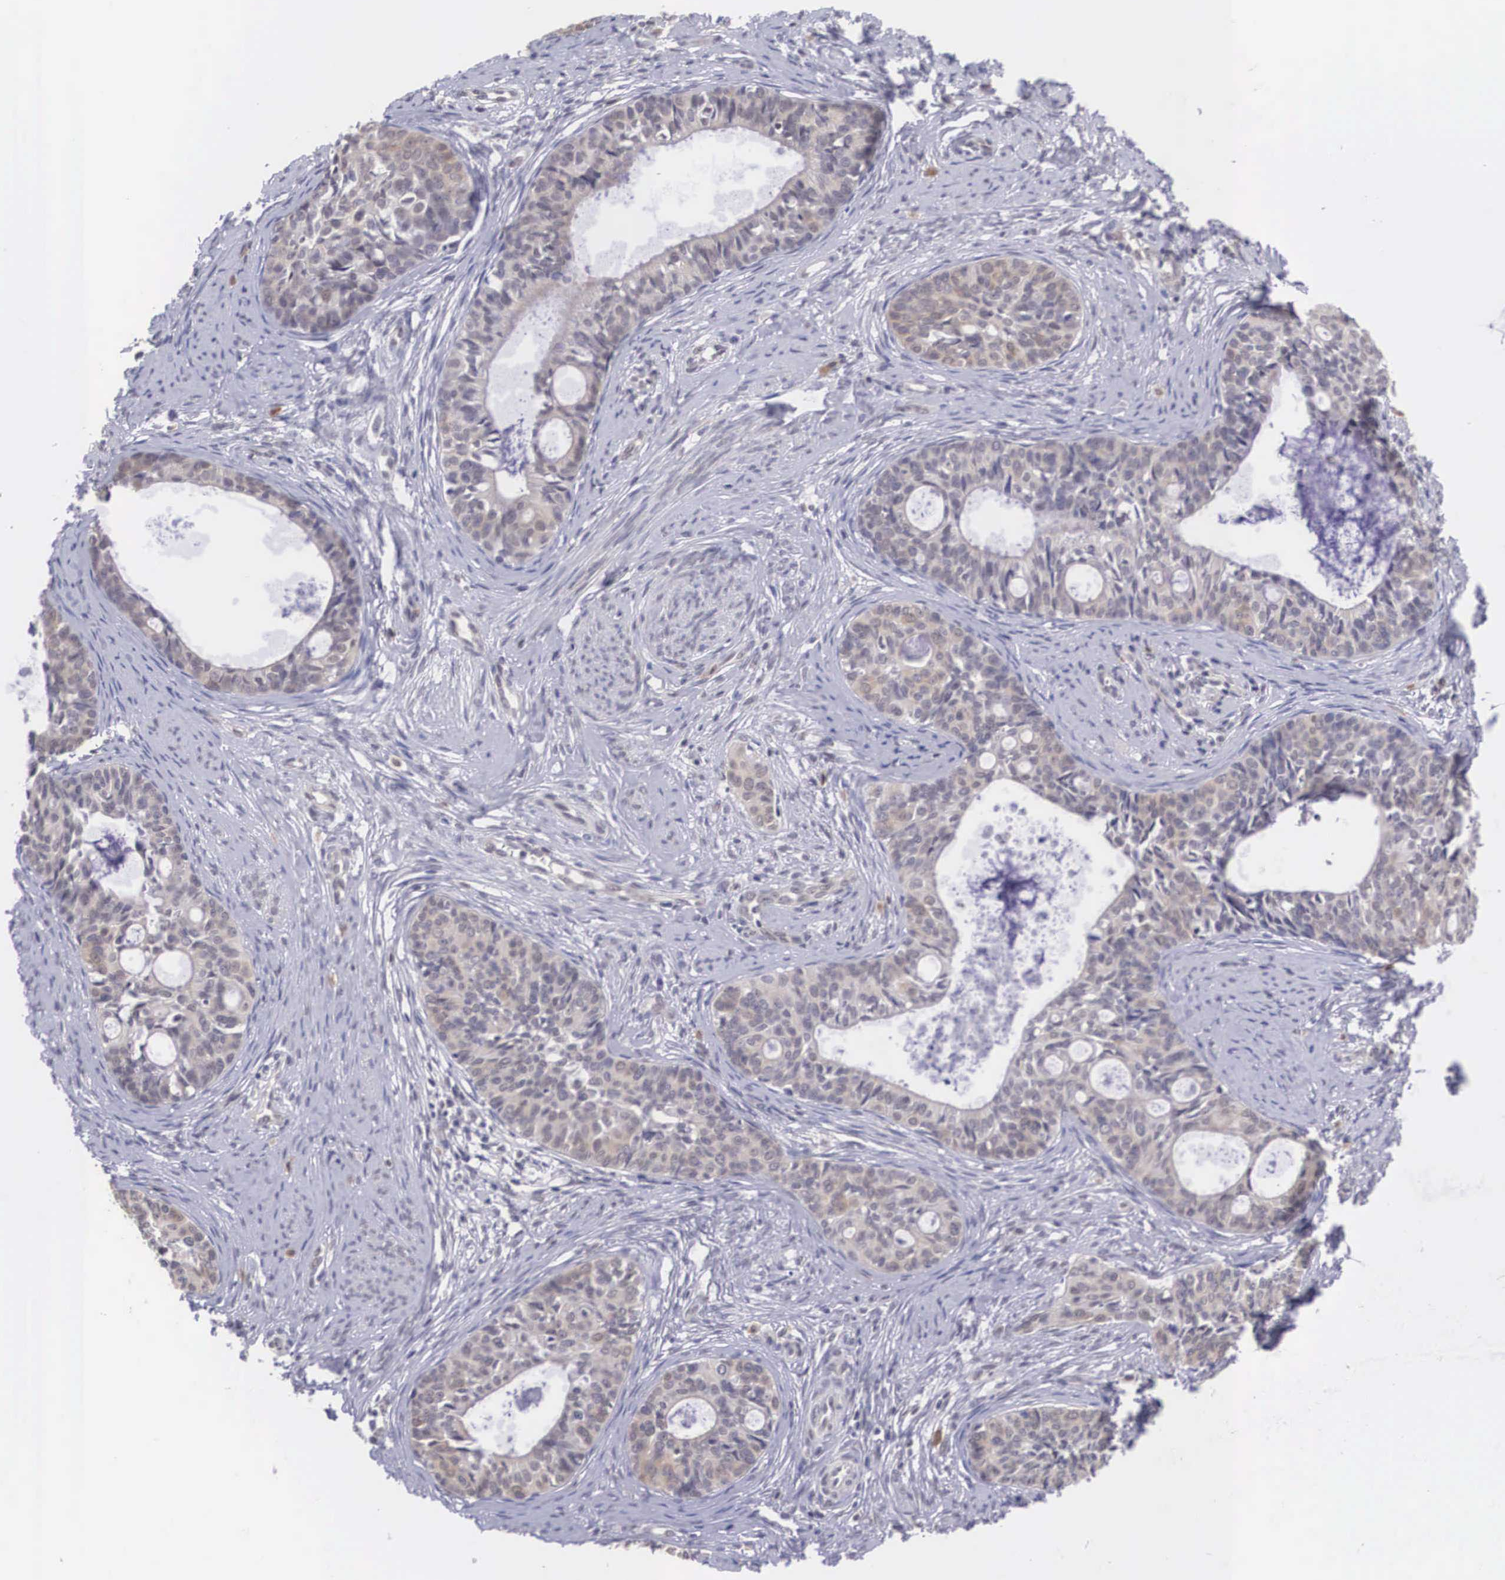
{"staining": {"intensity": "weak", "quantity": ">75%", "location": "cytoplasmic/membranous,nuclear"}, "tissue": "cervical cancer", "cell_type": "Tumor cells", "image_type": "cancer", "snomed": [{"axis": "morphology", "description": "Squamous cell carcinoma, NOS"}, {"axis": "topography", "description": "Cervix"}], "caption": "This histopathology image demonstrates cervical squamous cell carcinoma stained with IHC to label a protein in brown. The cytoplasmic/membranous and nuclear of tumor cells show weak positivity for the protein. Nuclei are counter-stained blue.", "gene": "NINL", "patient": {"sex": "female", "age": 34}}